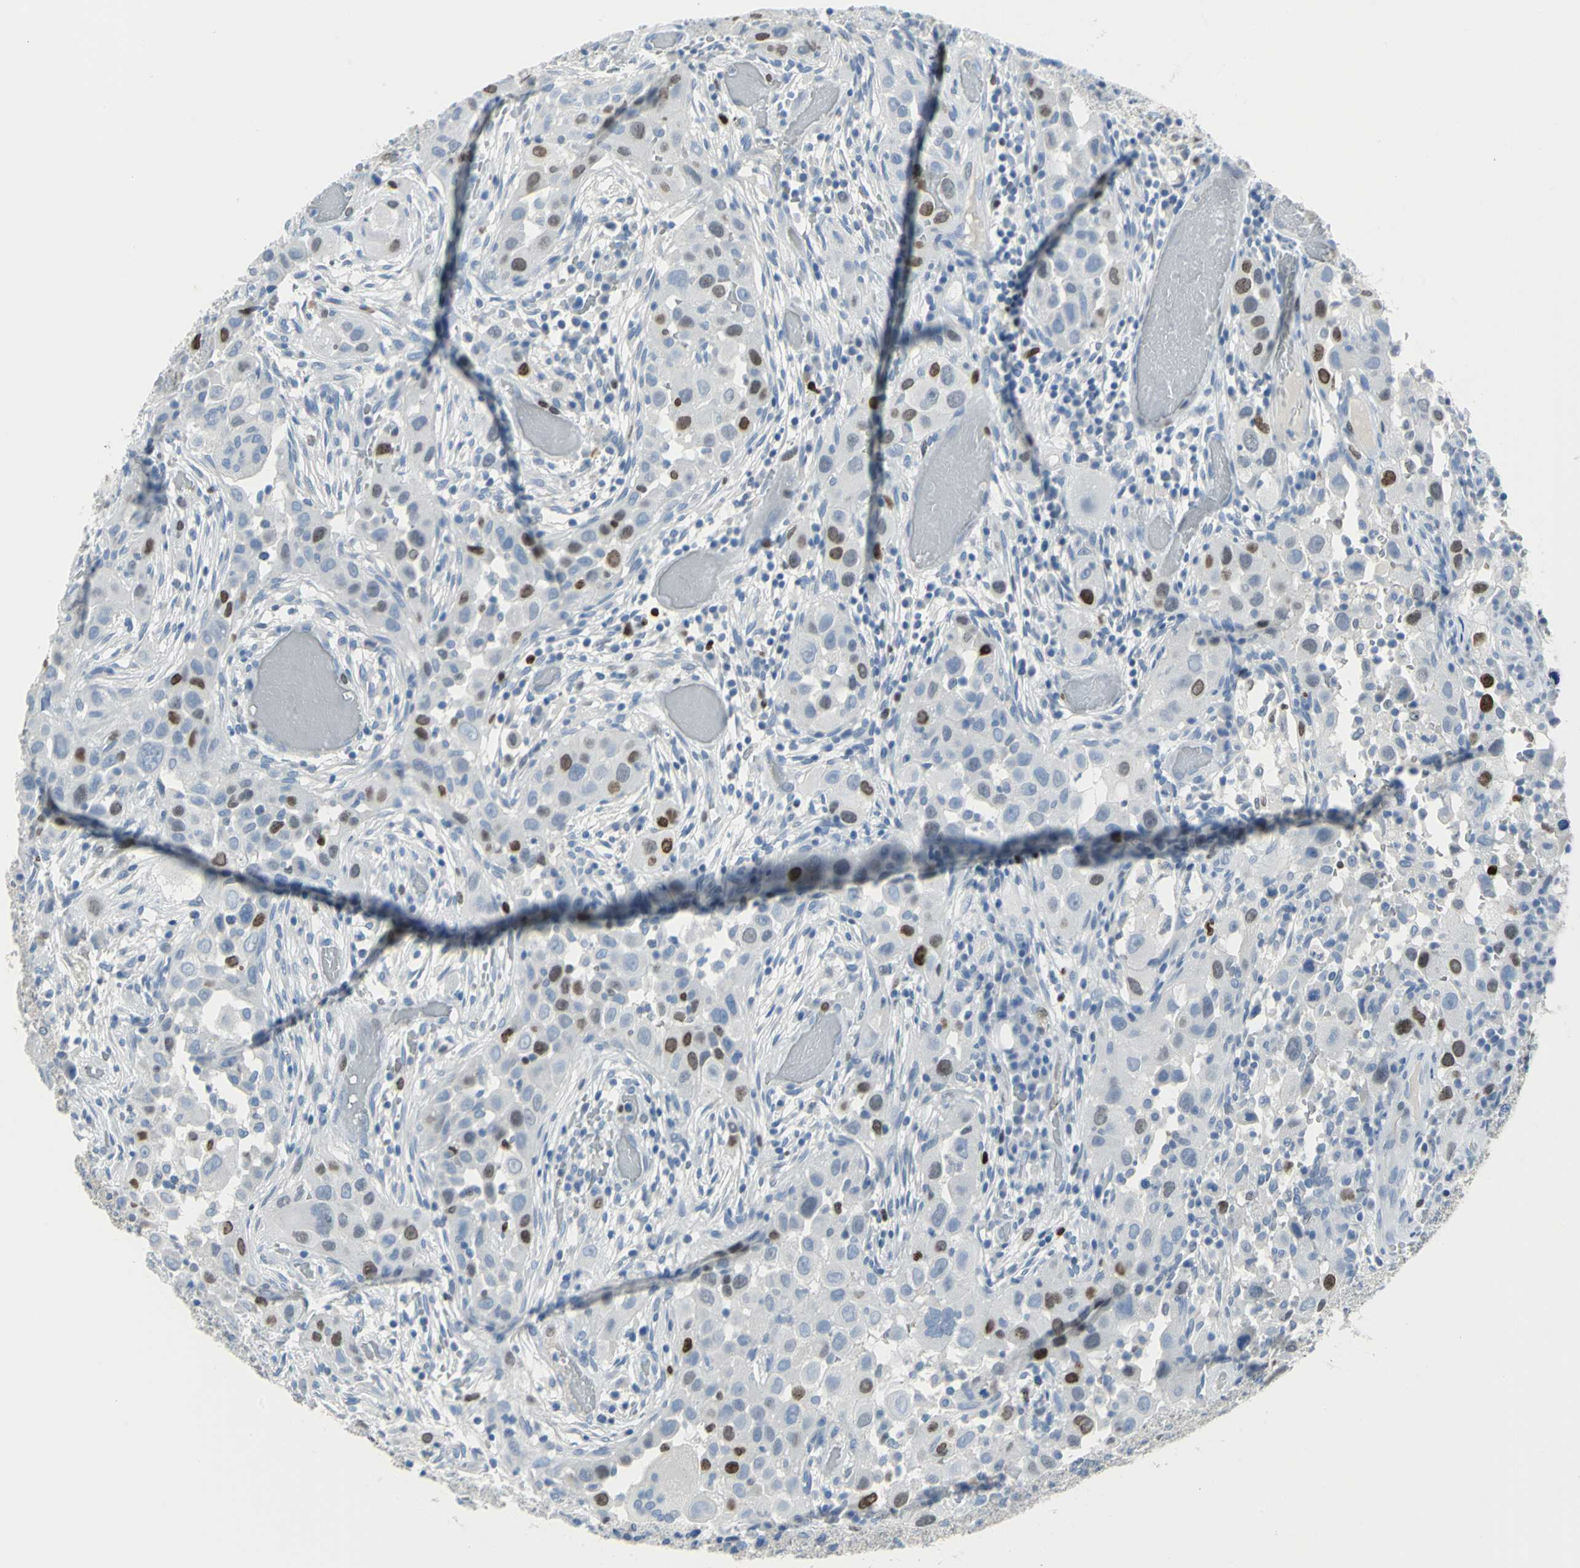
{"staining": {"intensity": "moderate", "quantity": "<25%", "location": "nuclear"}, "tissue": "head and neck cancer", "cell_type": "Tumor cells", "image_type": "cancer", "snomed": [{"axis": "morphology", "description": "Carcinoma, NOS"}, {"axis": "topography", "description": "Head-Neck"}], "caption": "IHC micrograph of human carcinoma (head and neck) stained for a protein (brown), which demonstrates low levels of moderate nuclear staining in about <25% of tumor cells.", "gene": "MCM3", "patient": {"sex": "male", "age": 87}}